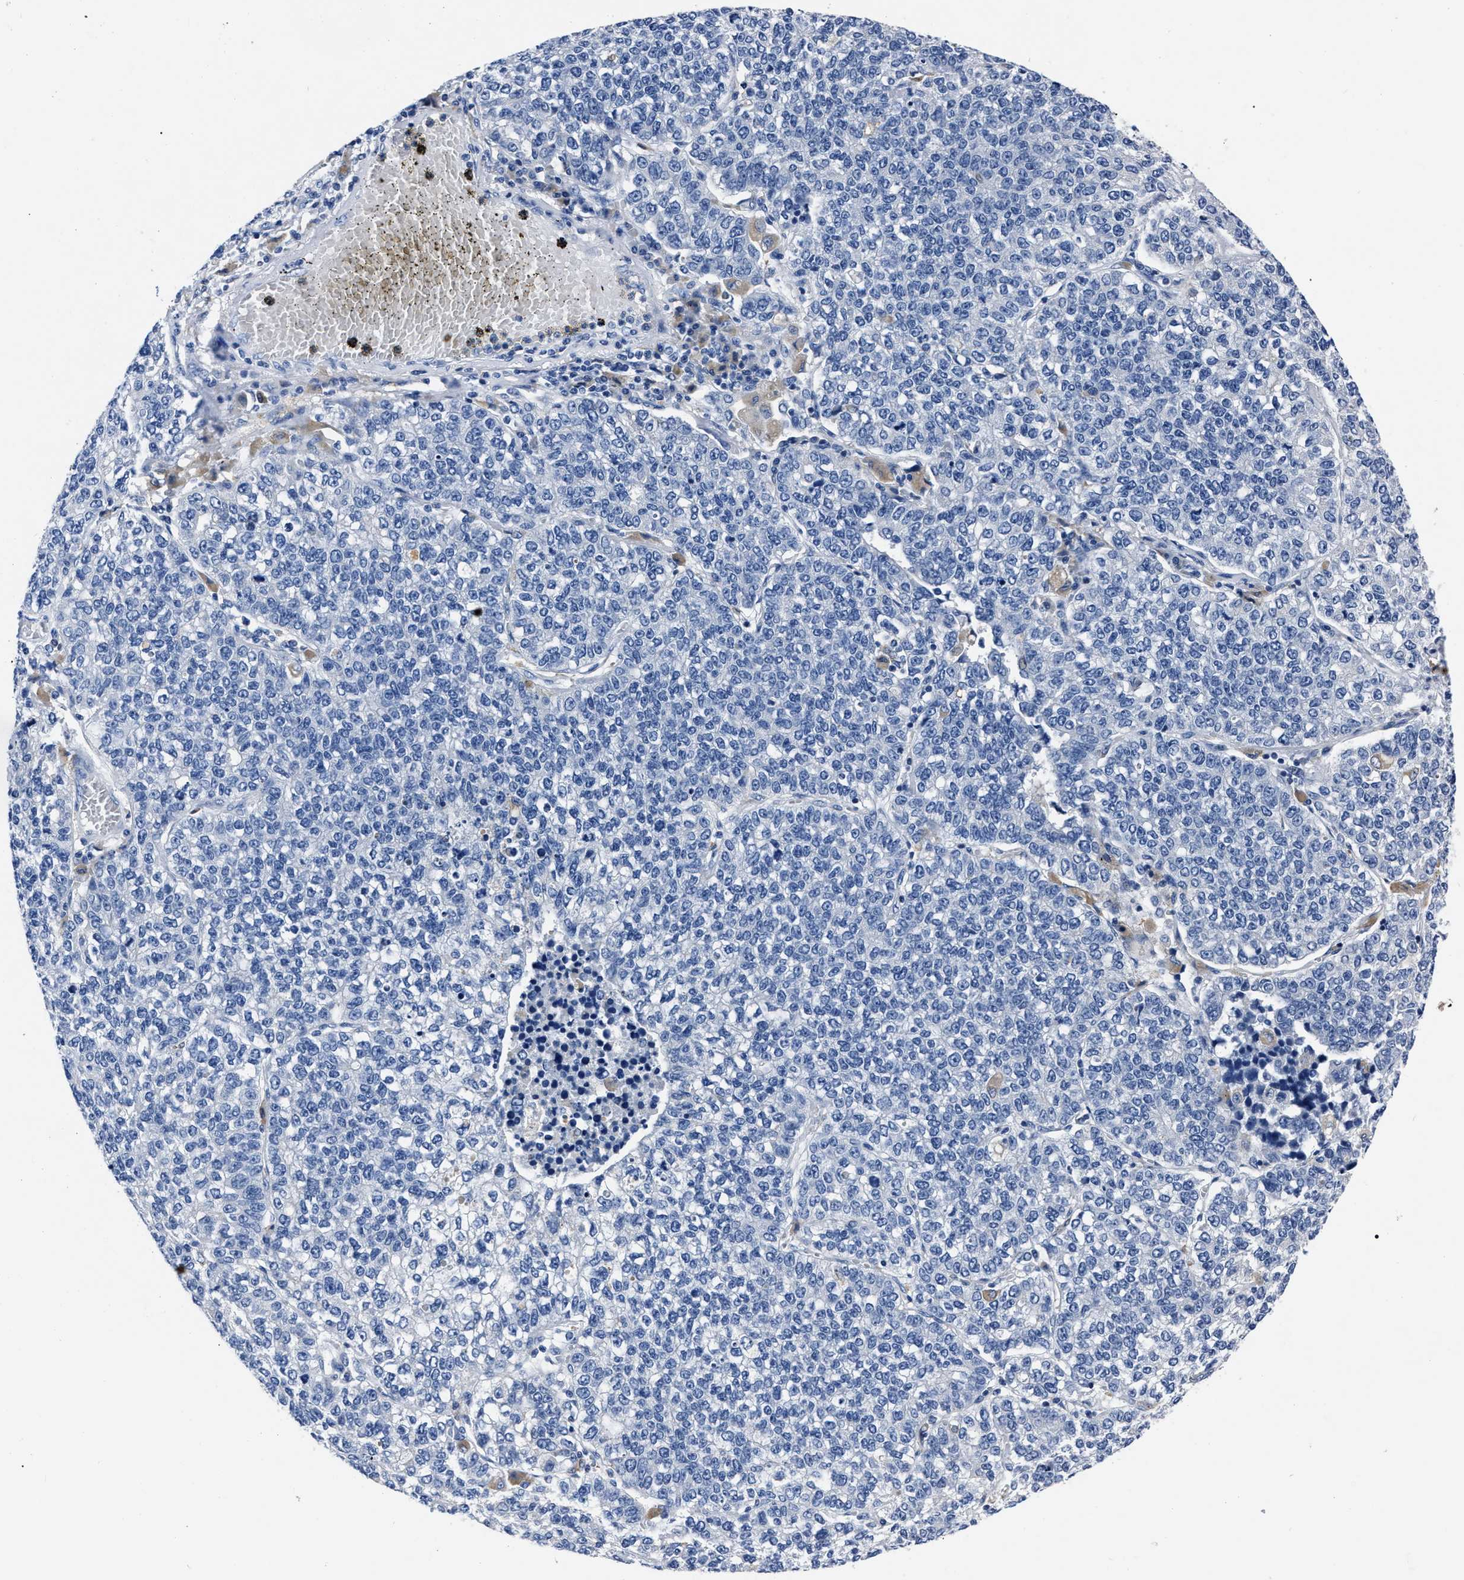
{"staining": {"intensity": "negative", "quantity": "none", "location": "none"}, "tissue": "lung cancer", "cell_type": "Tumor cells", "image_type": "cancer", "snomed": [{"axis": "morphology", "description": "Adenocarcinoma, NOS"}, {"axis": "topography", "description": "Lung"}], "caption": "Human lung cancer (adenocarcinoma) stained for a protein using immunohistochemistry (IHC) reveals no expression in tumor cells.", "gene": "MOV10L1", "patient": {"sex": "male", "age": 49}}